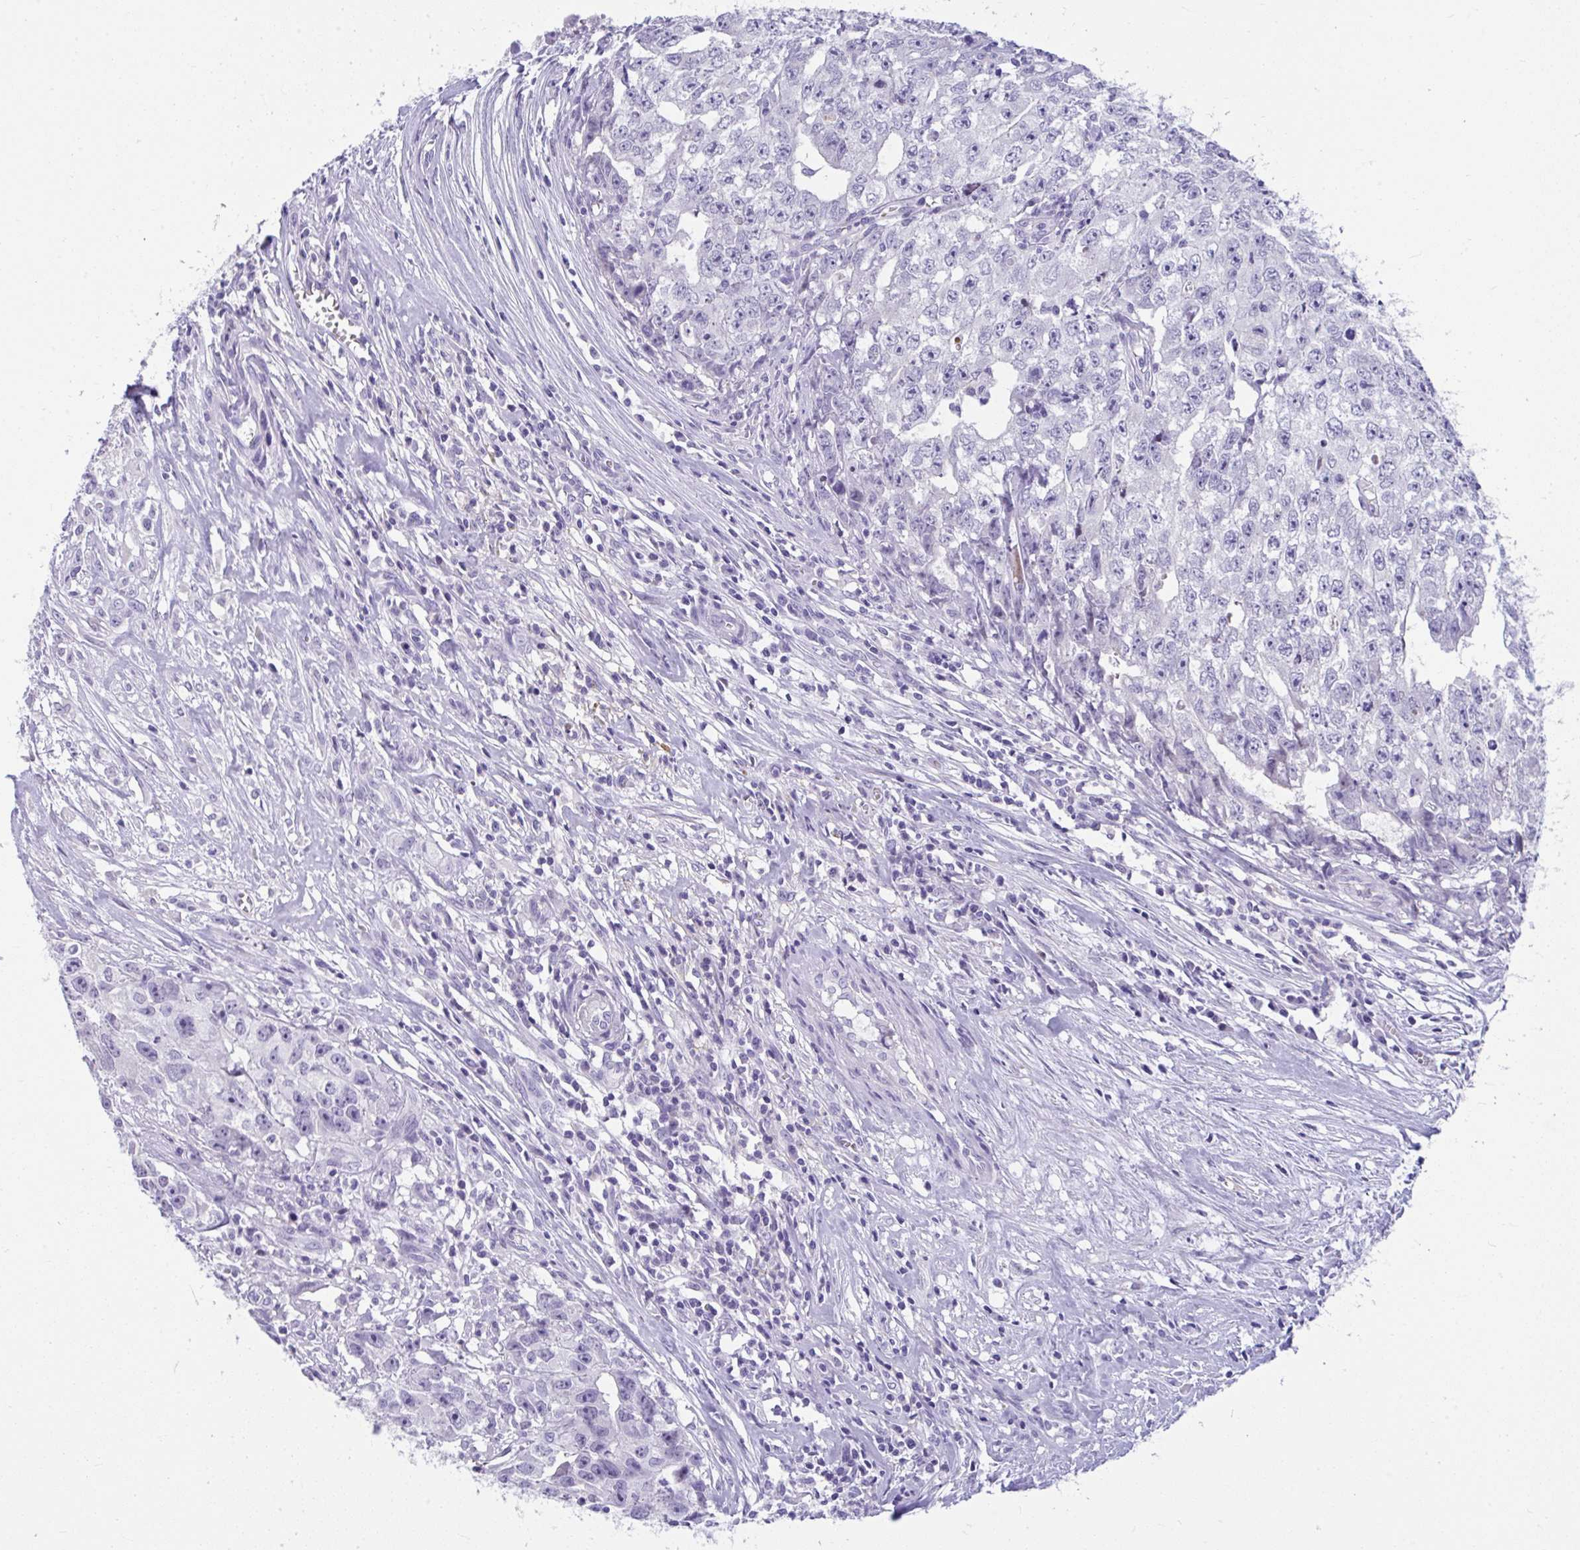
{"staining": {"intensity": "negative", "quantity": "none", "location": "none"}, "tissue": "testis cancer", "cell_type": "Tumor cells", "image_type": "cancer", "snomed": [{"axis": "morphology", "description": "Carcinoma, Embryonal, NOS"}, {"axis": "morphology", "description": "Teratoma, malignant, NOS"}, {"axis": "topography", "description": "Testis"}], "caption": "High power microscopy micrograph of an immunohistochemistry (IHC) histopathology image of testis cancer, revealing no significant staining in tumor cells.", "gene": "ISL1", "patient": {"sex": "male", "age": 24}}